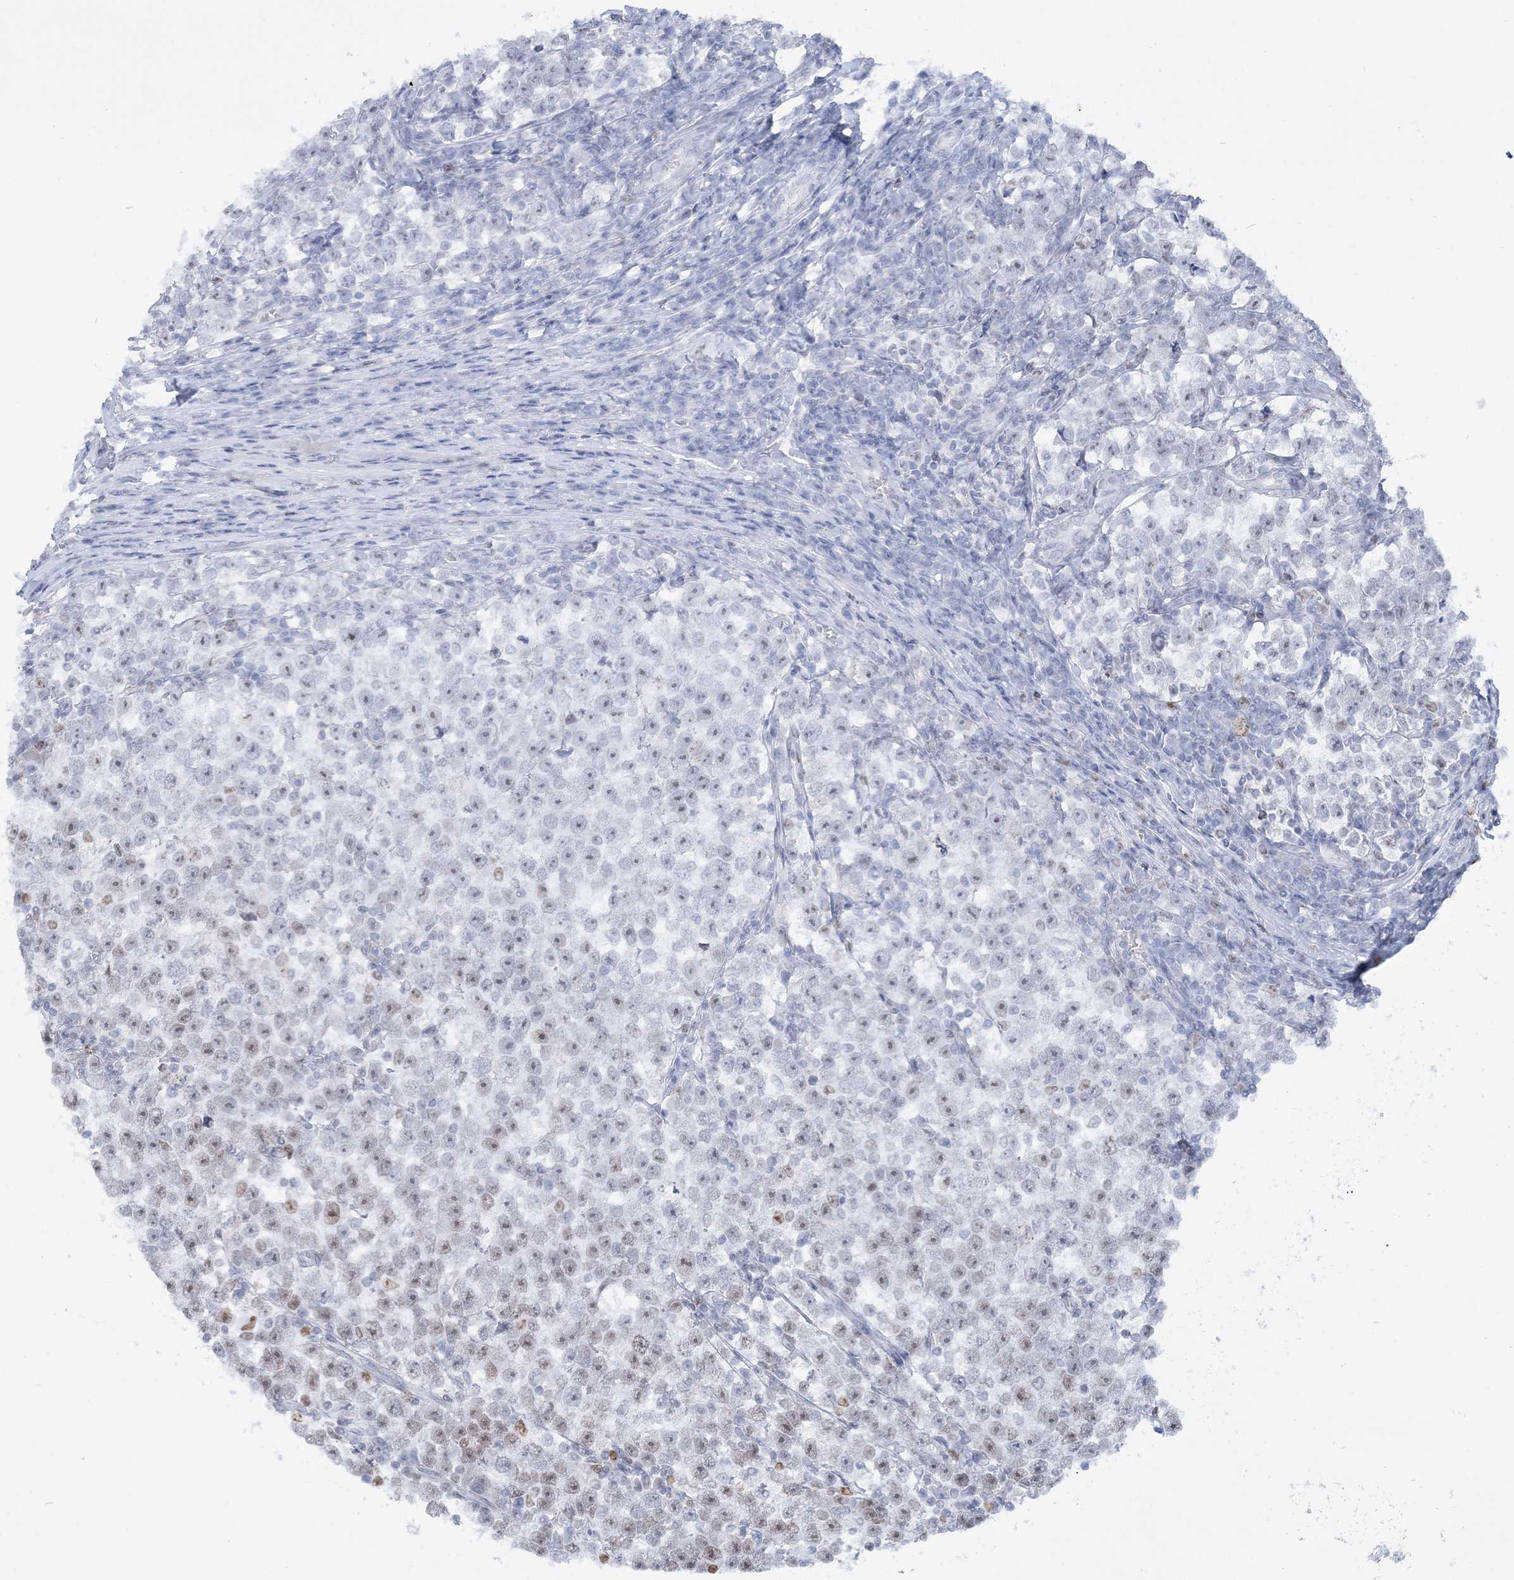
{"staining": {"intensity": "weak", "quantity": "<25%", "location": "nuclear"}, "tissue": "testis cancer", "cell_type": "Tumor cells", "image_type": "cancer", "snomed": [{"axis": "morphology", "description": "Normal tissue, NOS"}, {"axis": "morphology", "description": "Seminoma, NOS"}, {"axis": "topography", "description": "Testis"}], "caption": "Testis seminoma was stained to show a protein in brown. There is no significant expression in tumor cells.", "gene": "DDX21", "patient": {"sex": "male", "age": 43}}